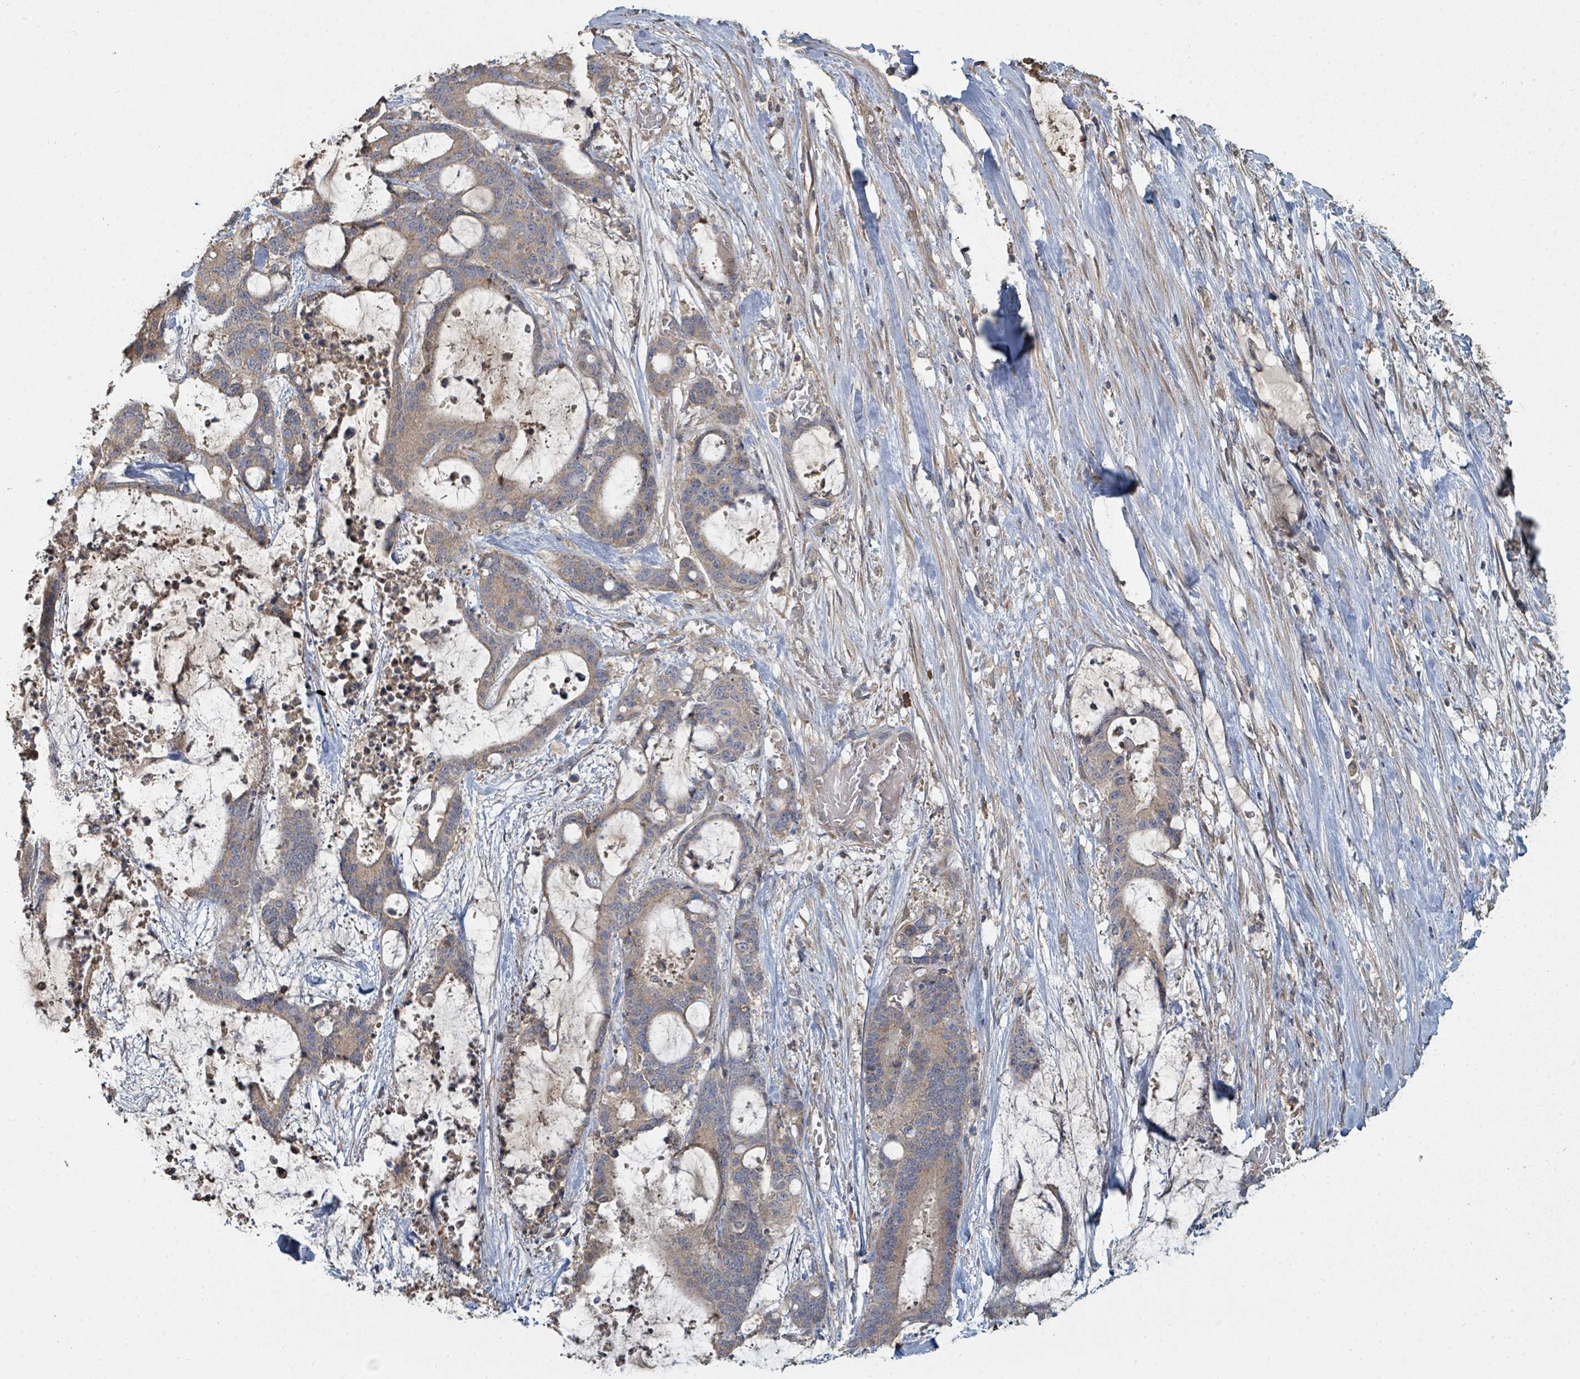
{"staining": {"intensity": "weak", "quantity": "25%-75%", "location": "cytoplasmic/membranous"}, "tissue": "liver cancer", "cell_type": "Tumor cells", "image_type": "cancer", "snomed": [{"axis": "morphology", "description": "Normal tissue, NOS"}, {"axis": "morphology", "description": "Cholangiocarcinoma"}, {"axis": "topography", "description": "Liver"}, {"axis": "topography", "description": "Peripheral nerve tissue"}], "caption": "Brown immunohistochemical staining in human liver cancer (cholangiocarcinoma) demonstrates weak cytoplasmic/membranous expression in approximately 25%-75% of tumor cells.", "gene": "WDFY1", "patient": {"sex": "female", "age": 73}}